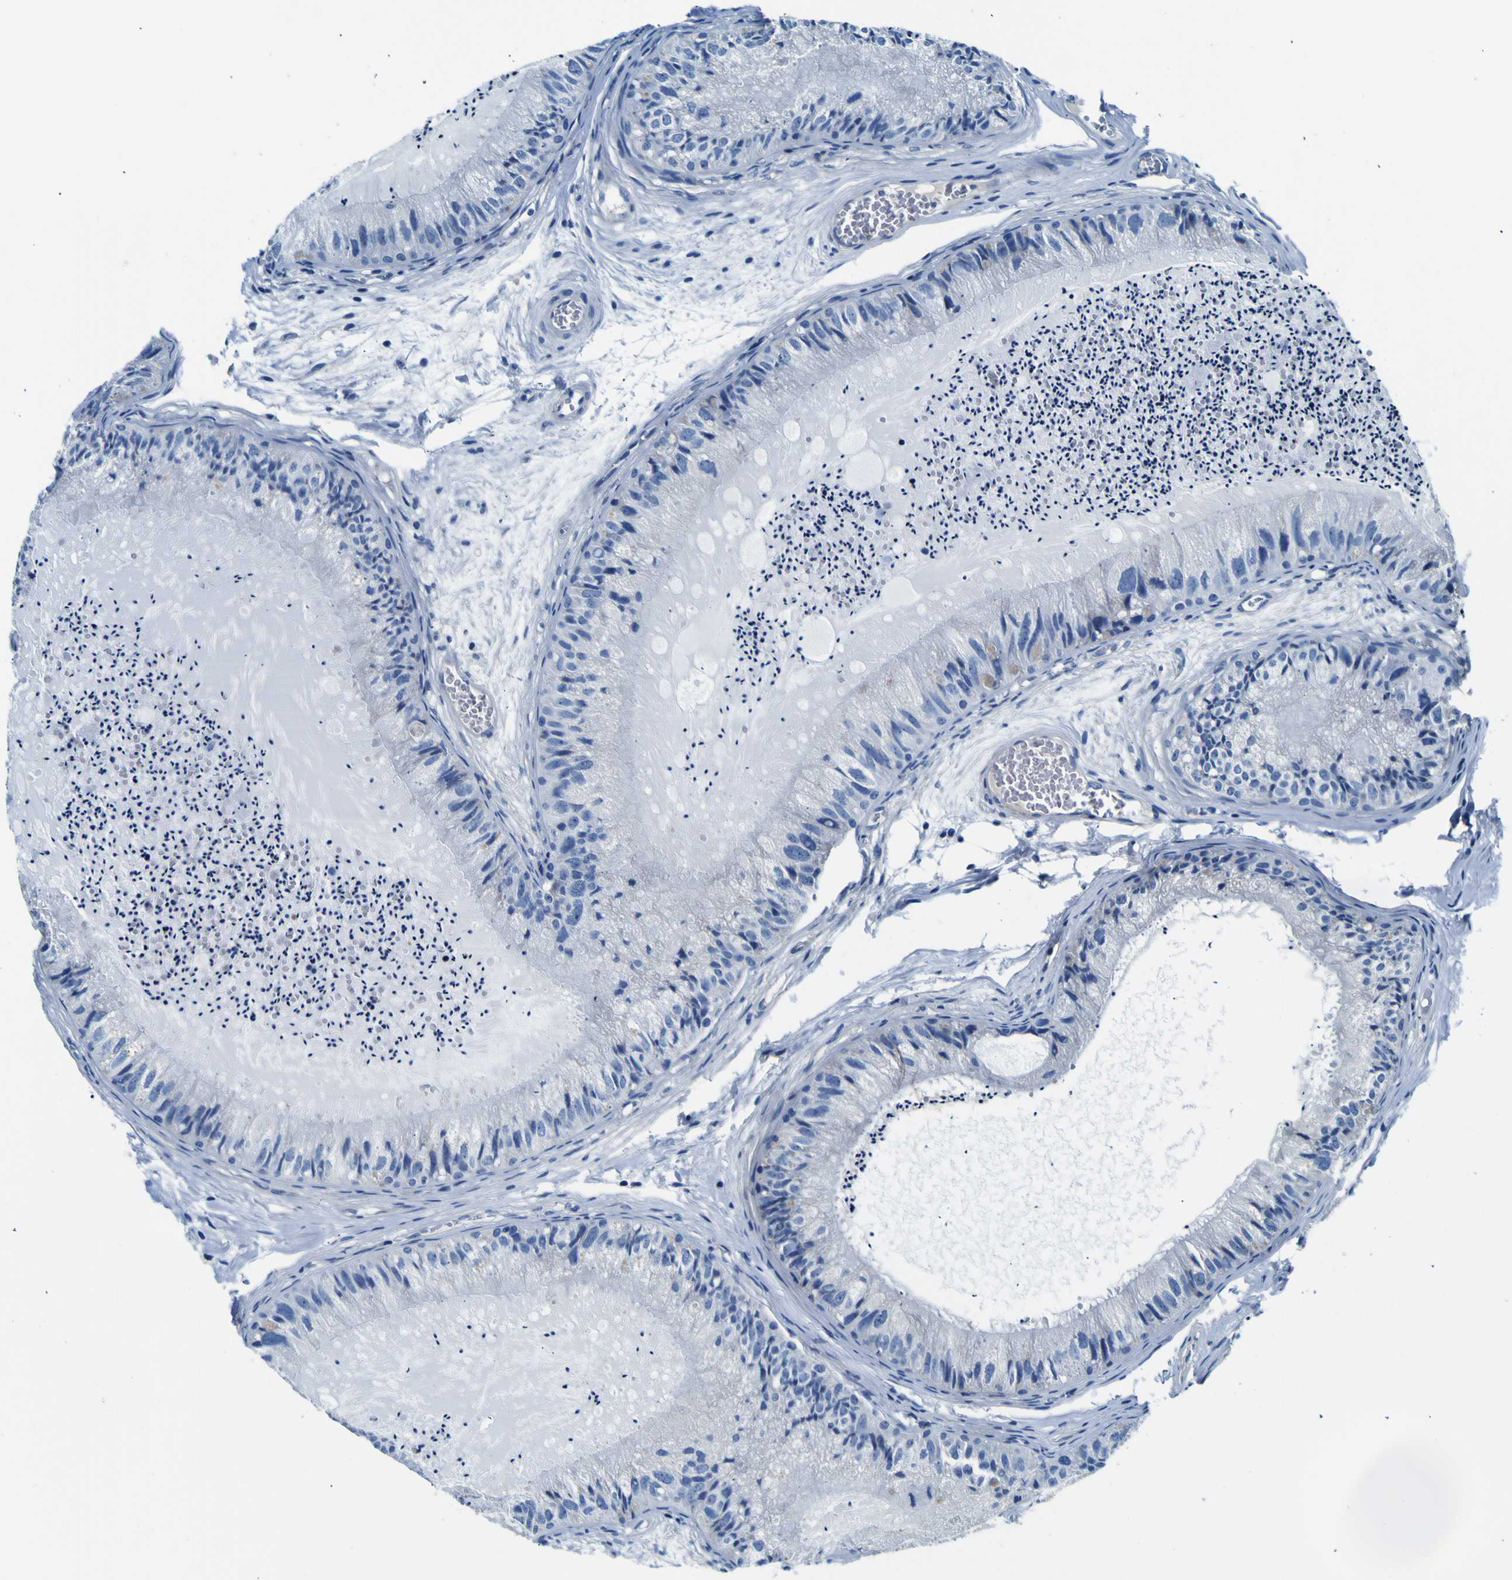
{"staining": {"intensity": "negative", "quantity": "none", "location": "none"}, "tissue": "epididymis", "cell_type": "Glandular cells", "image_type": "normal", "snomed": [{"axis": "morphology", "description": "Normal tissue, NOS"}, {"axis": "topography", "description": "Epididymis"}], "caption": "Epididymis stained for a protein using immunohistochemistry reveals no expression glandular cells.", "gene": "ADGRA2", "patient": {"sex": "male", "age": 31}}